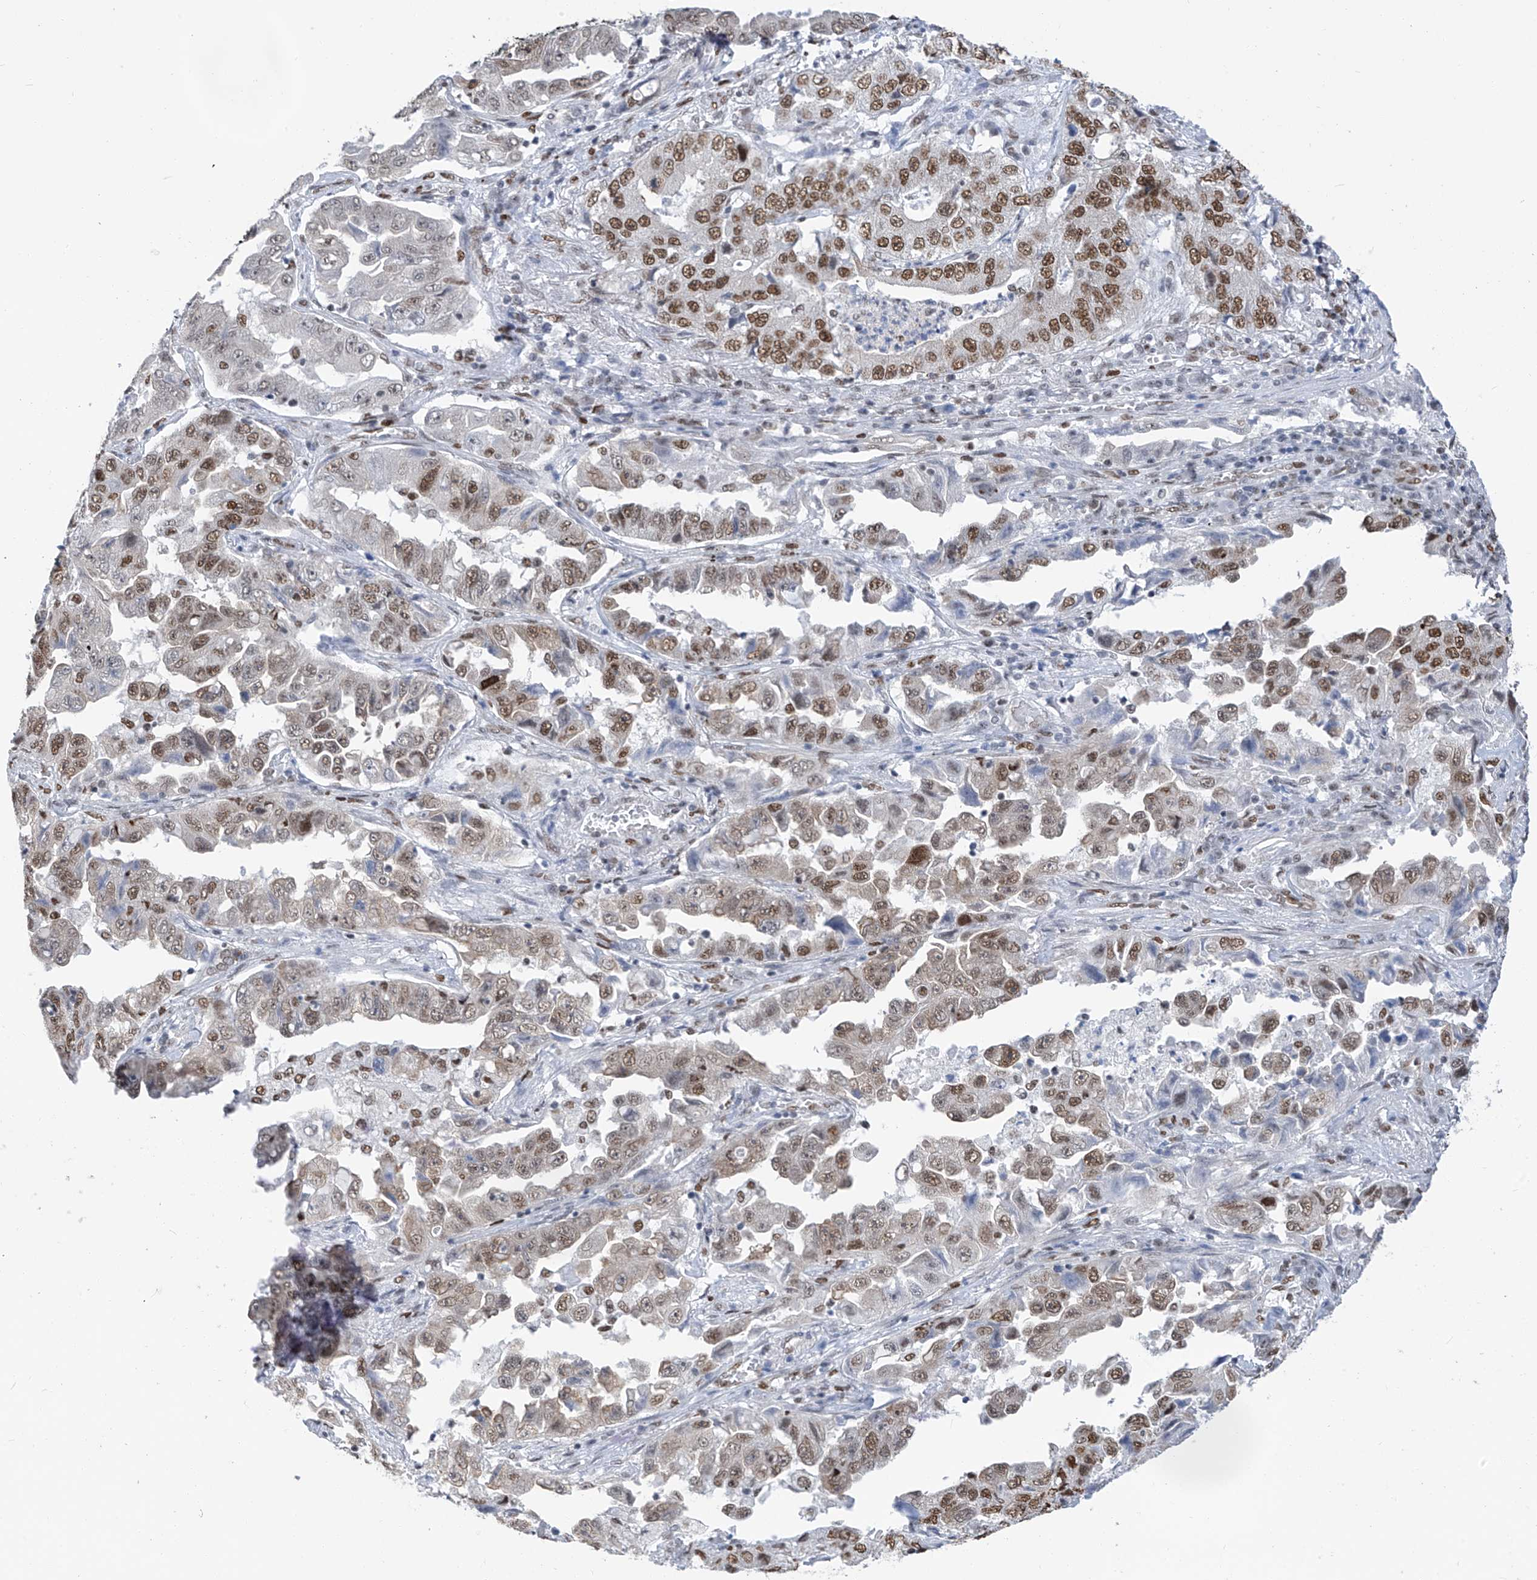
{"staining": {"intensity": "moderate", "quantity": ">75%", "location": "nuclear"}, "tissue": "lung cancer", "cell_type": "Tumor cells", "image_type": "cancer", "snomed": [{"axis": "morphology", "description": "Adenocarcinoma, NOS"}, {"axis": "topography", "description": "Lung"}], "caption": "Immunohistochemistry of lung cancer (adenocarcinoma) demonstrates medium levels of moderate nuclear positivity in approximately >75% of tumor cells.", "gene": "KHSRP", "patient": {"sex": "female", "age": 51}}